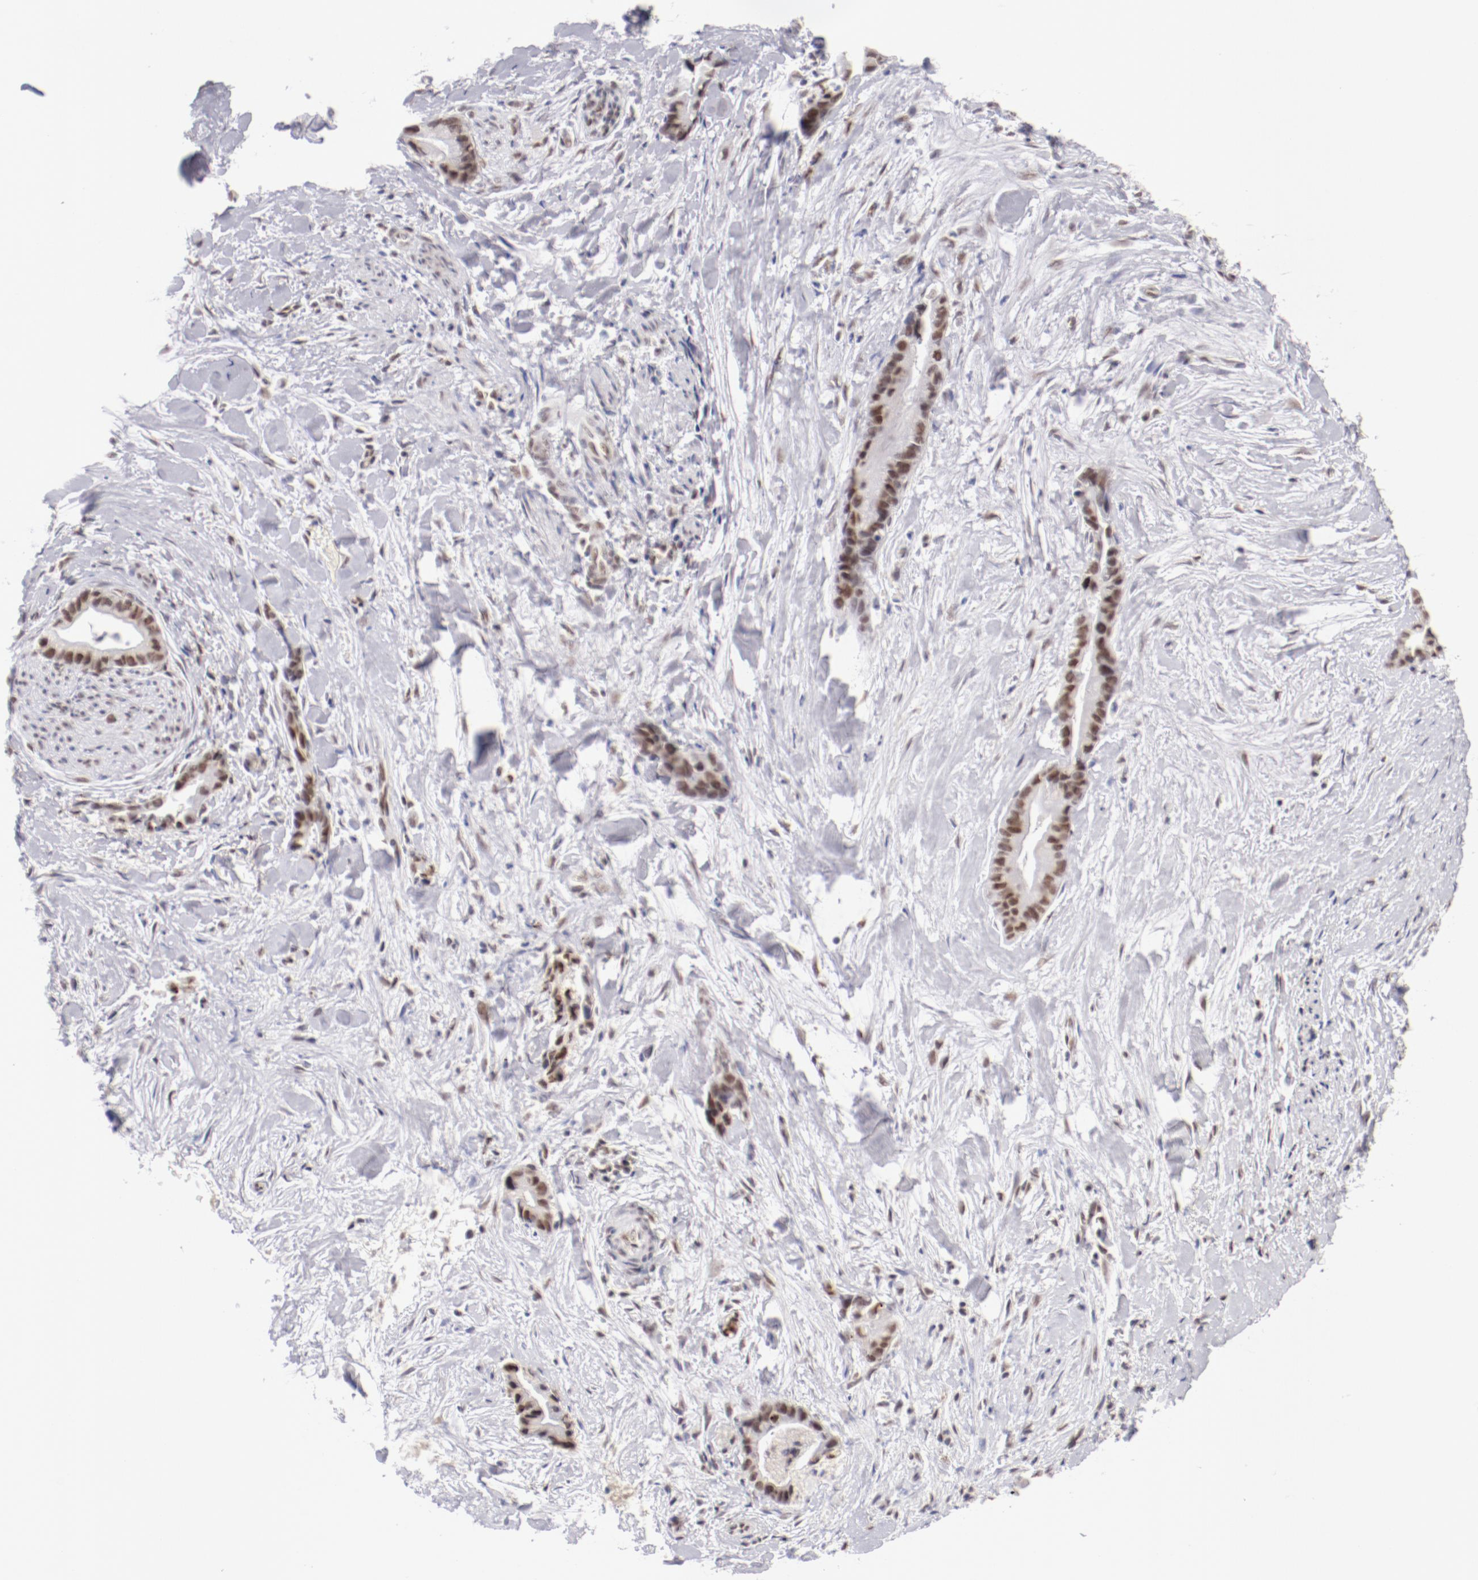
{"staining": {"intensity": "moderate", "quantity": ">75%", "location": "nuclear"}, "tissue": "liver cancer", "cell_type": "Tumor cells", "image_type": "cancer", "snomed": [{"axis": "morphology", "description": "Cholangiocarcinoma"}, {"axis": "topography", "description": "Liver"}], "caption": "Liver cholangiocarcinoma stained for a protein (brown) reveals moderate nuclear positive staining in approximately >75% of tumor cells.", "gene": "TFAP4", "patient": {"sex": "female", "age": 55}}